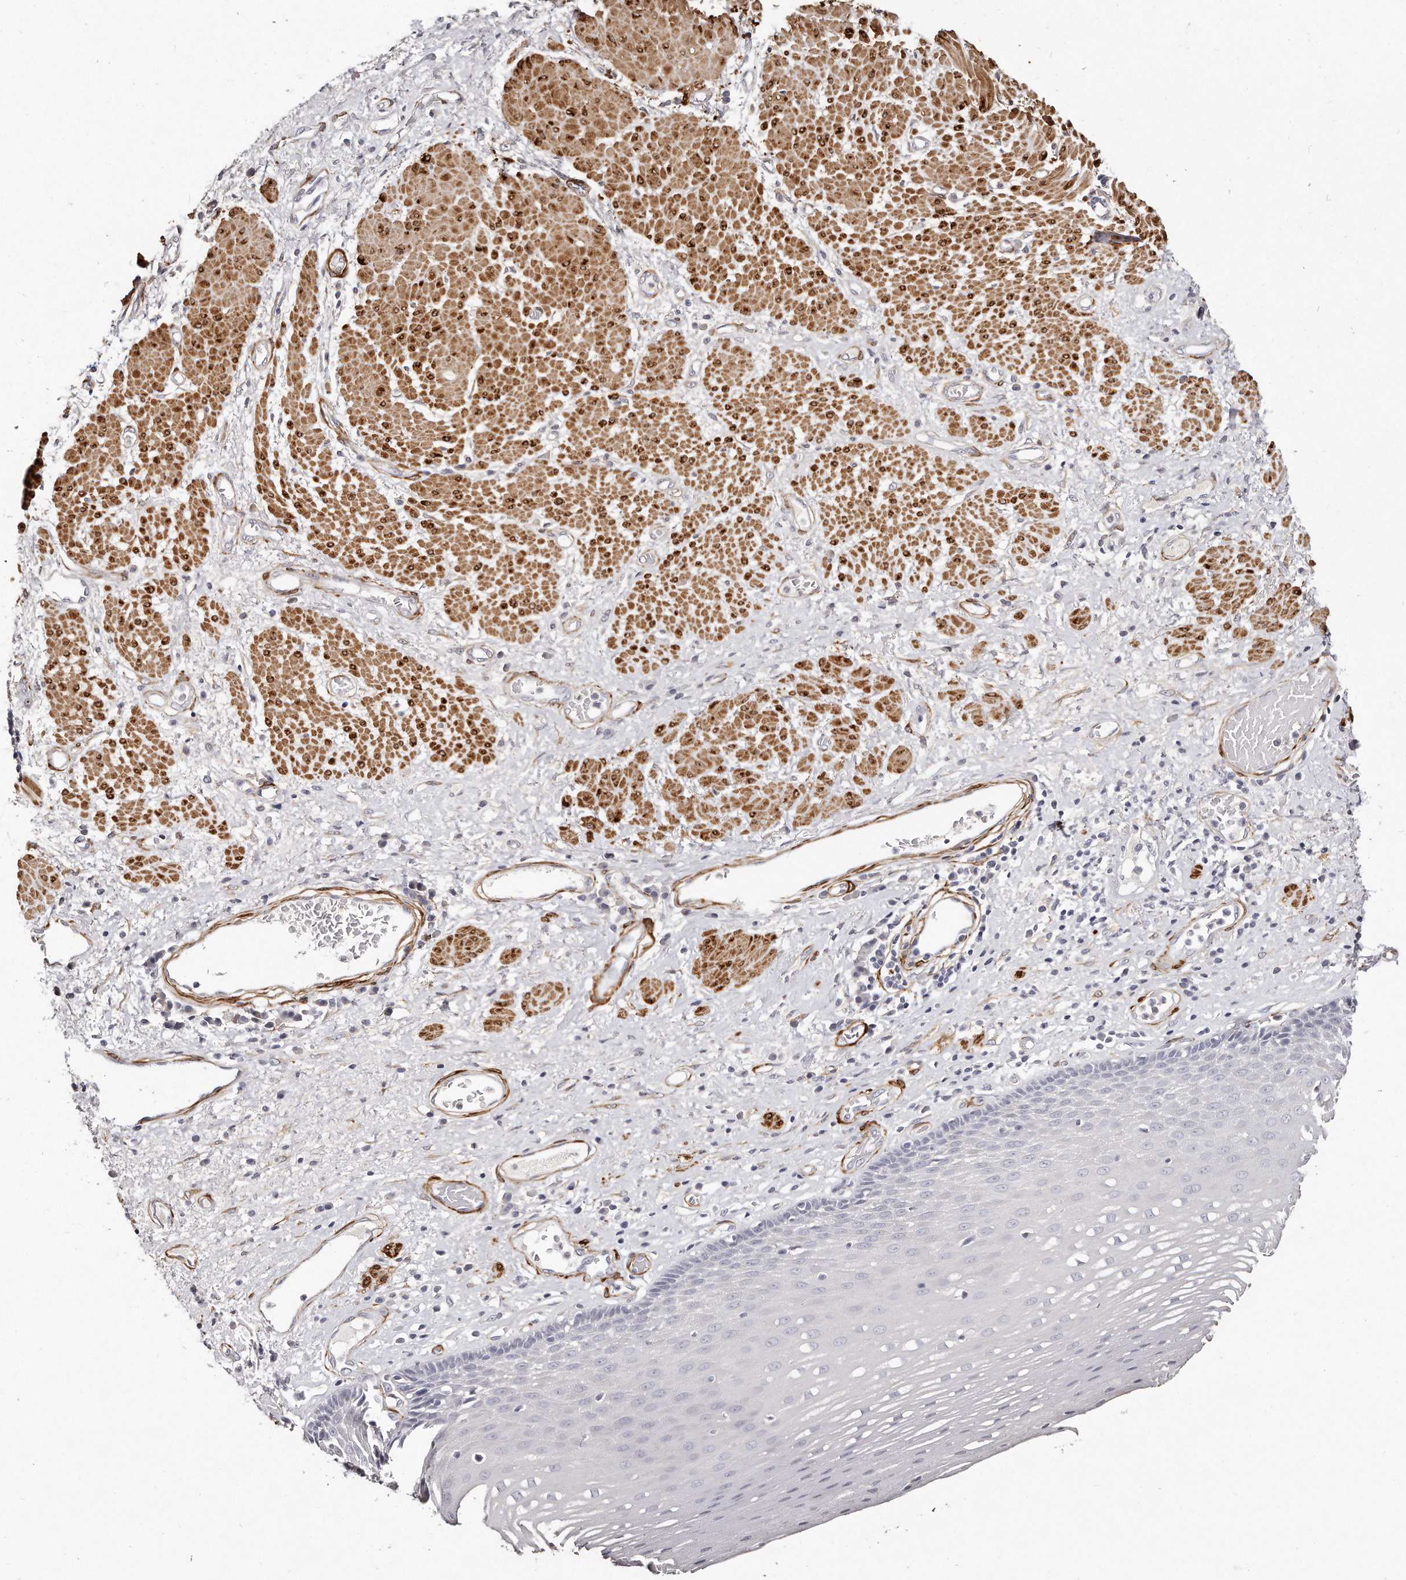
{"staining": {"intensity": "negative", "quantity": "none", "location": "none"}, "tissue": "esophagus", "cell_type": "Squamous epithelial cells", "image_type": "normal", "snomed": [{"axis": "morphology", "description": "Normal tissue, NOS"}, {"axis": "morphology", "description": "Adenocarcinoma, NOS"}, {"axis": "topography", "description": "Esophagus"}], "caption": "Unremarkable esophagus was stained to show a protein in brown. There is no significant expression in squamous epithelial cells. (DAB (3,3'-diaminobenzidine) immunohistochemistry (IHC) visualized using brightfield microscopy, high magnification).", "gene": "LMOD1", "patient": {"sex": "male", "age": 62}}